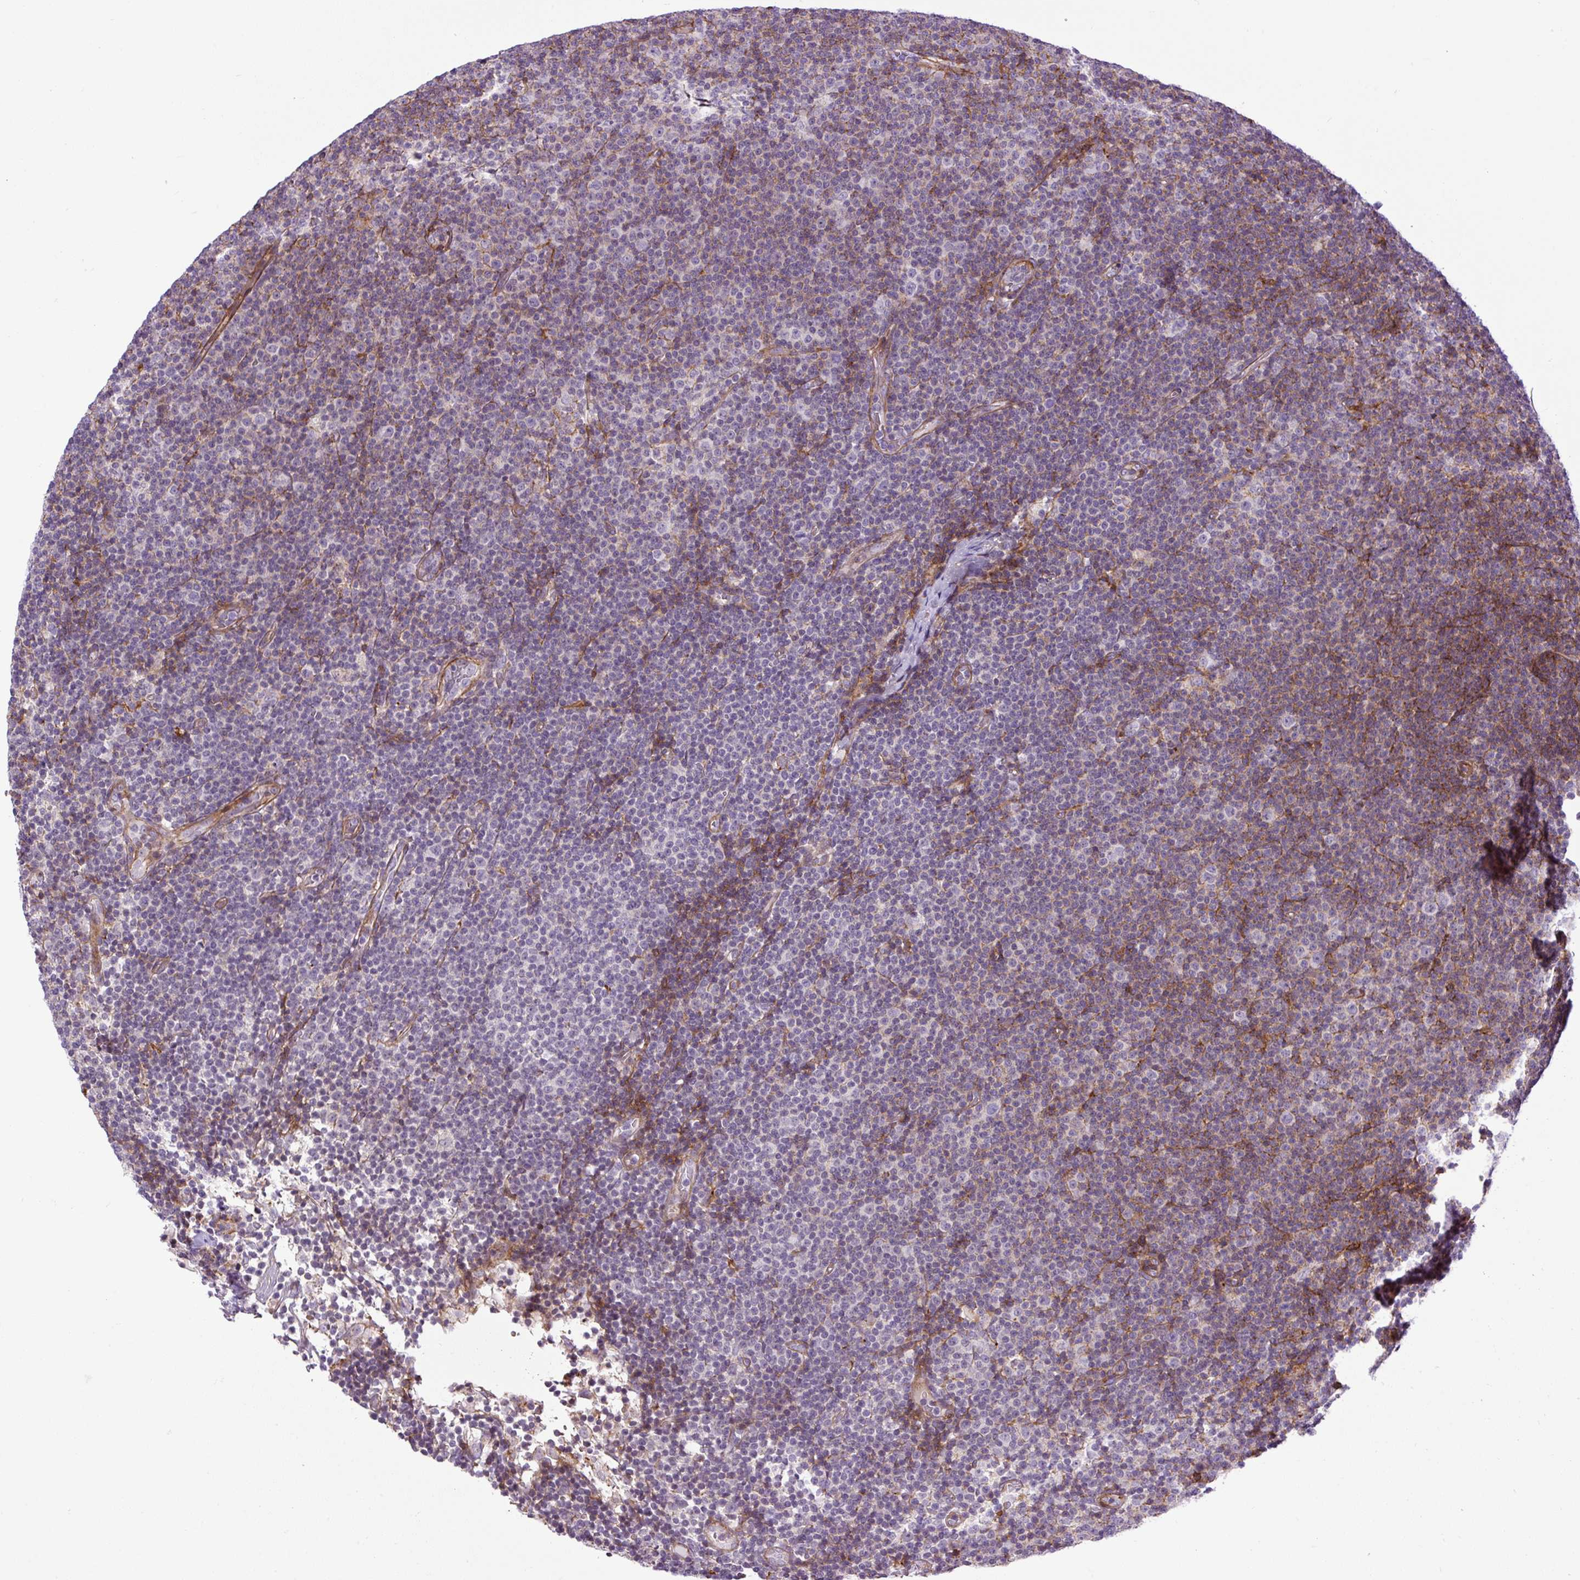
{"staining": {"intensity": "weak", "quantity": "25%-75%", "location": "cytoplasmic/membranous"}, "tissue": "lymphoma", "cell_type": "Tumor cells", "image_type": "cancer", "snomed": [{"axis": "morphology", "description": "Malignant lymphoma, non-Hodgkin's type, Low grade"}, {"axis": "topography", "description": "Lymph node"}], "caption": "Immunohistochemical staining of lymphoma shows low levels of weak cytoplasmic/membranous protein positivity in approximately 25%-75% of tumor cells.", "gene": "ZNF197", "patient": {"sex": "male", "age": 48}}